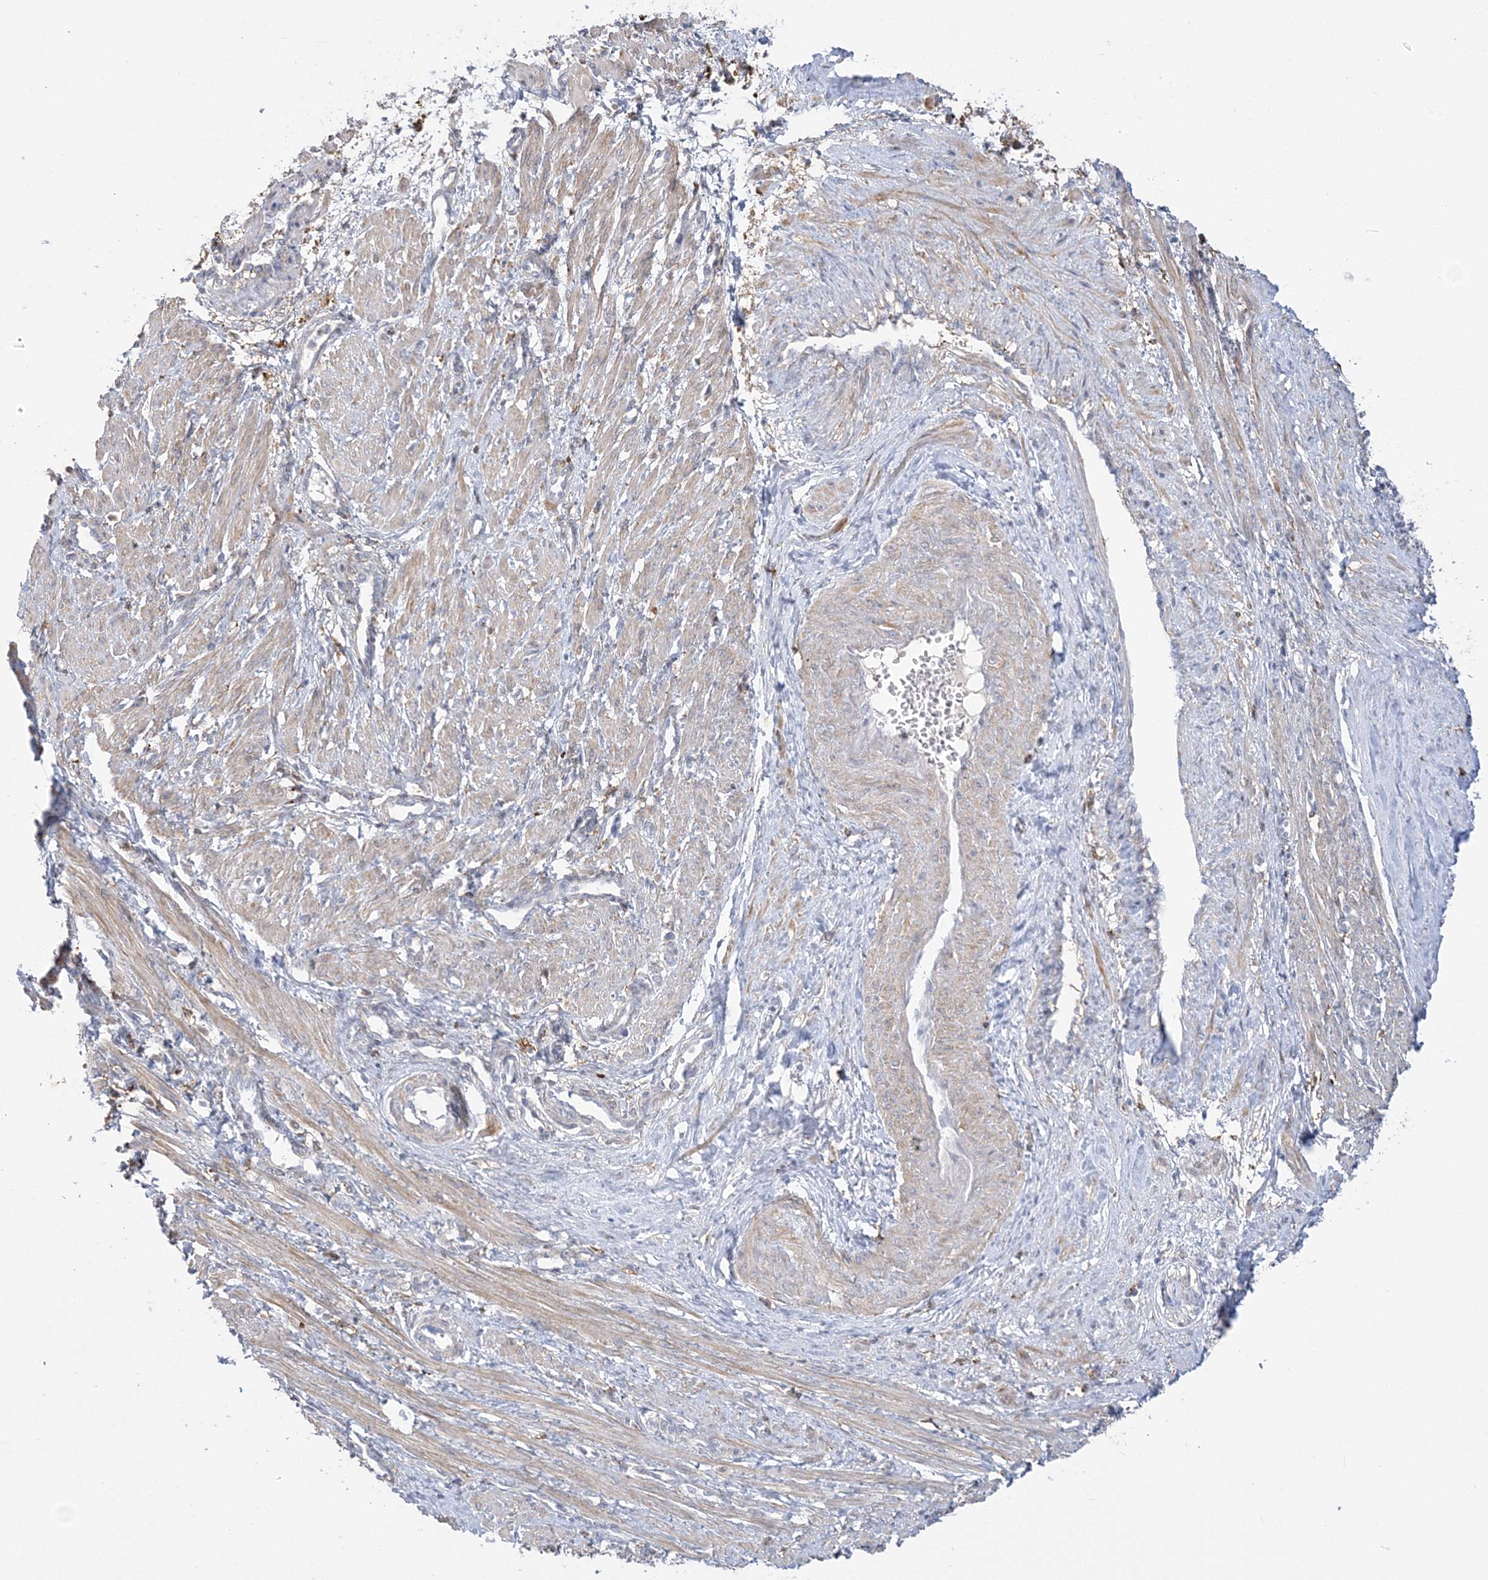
{"staining": {"intensity": "weak", "quantity": ">75%", "location": "cytoplasmic/membranous"}, "tissue": "smooth muscle", "cell_type": "Smooth muscle cells", "image_type": "normal", "snomed": [{"axis": "morphology", "description": "Normal tissue, NOS"}, {"axis": "topography", "description": "Endometrium"}], "caption": "A photomicrograph of human smooth muscle stained for a protein reveals weak cytoplasmic/membranous brown staining in smooth muscle cells.", "gene": "HAAO", "patient": {"sex": "female", "age": 33}}